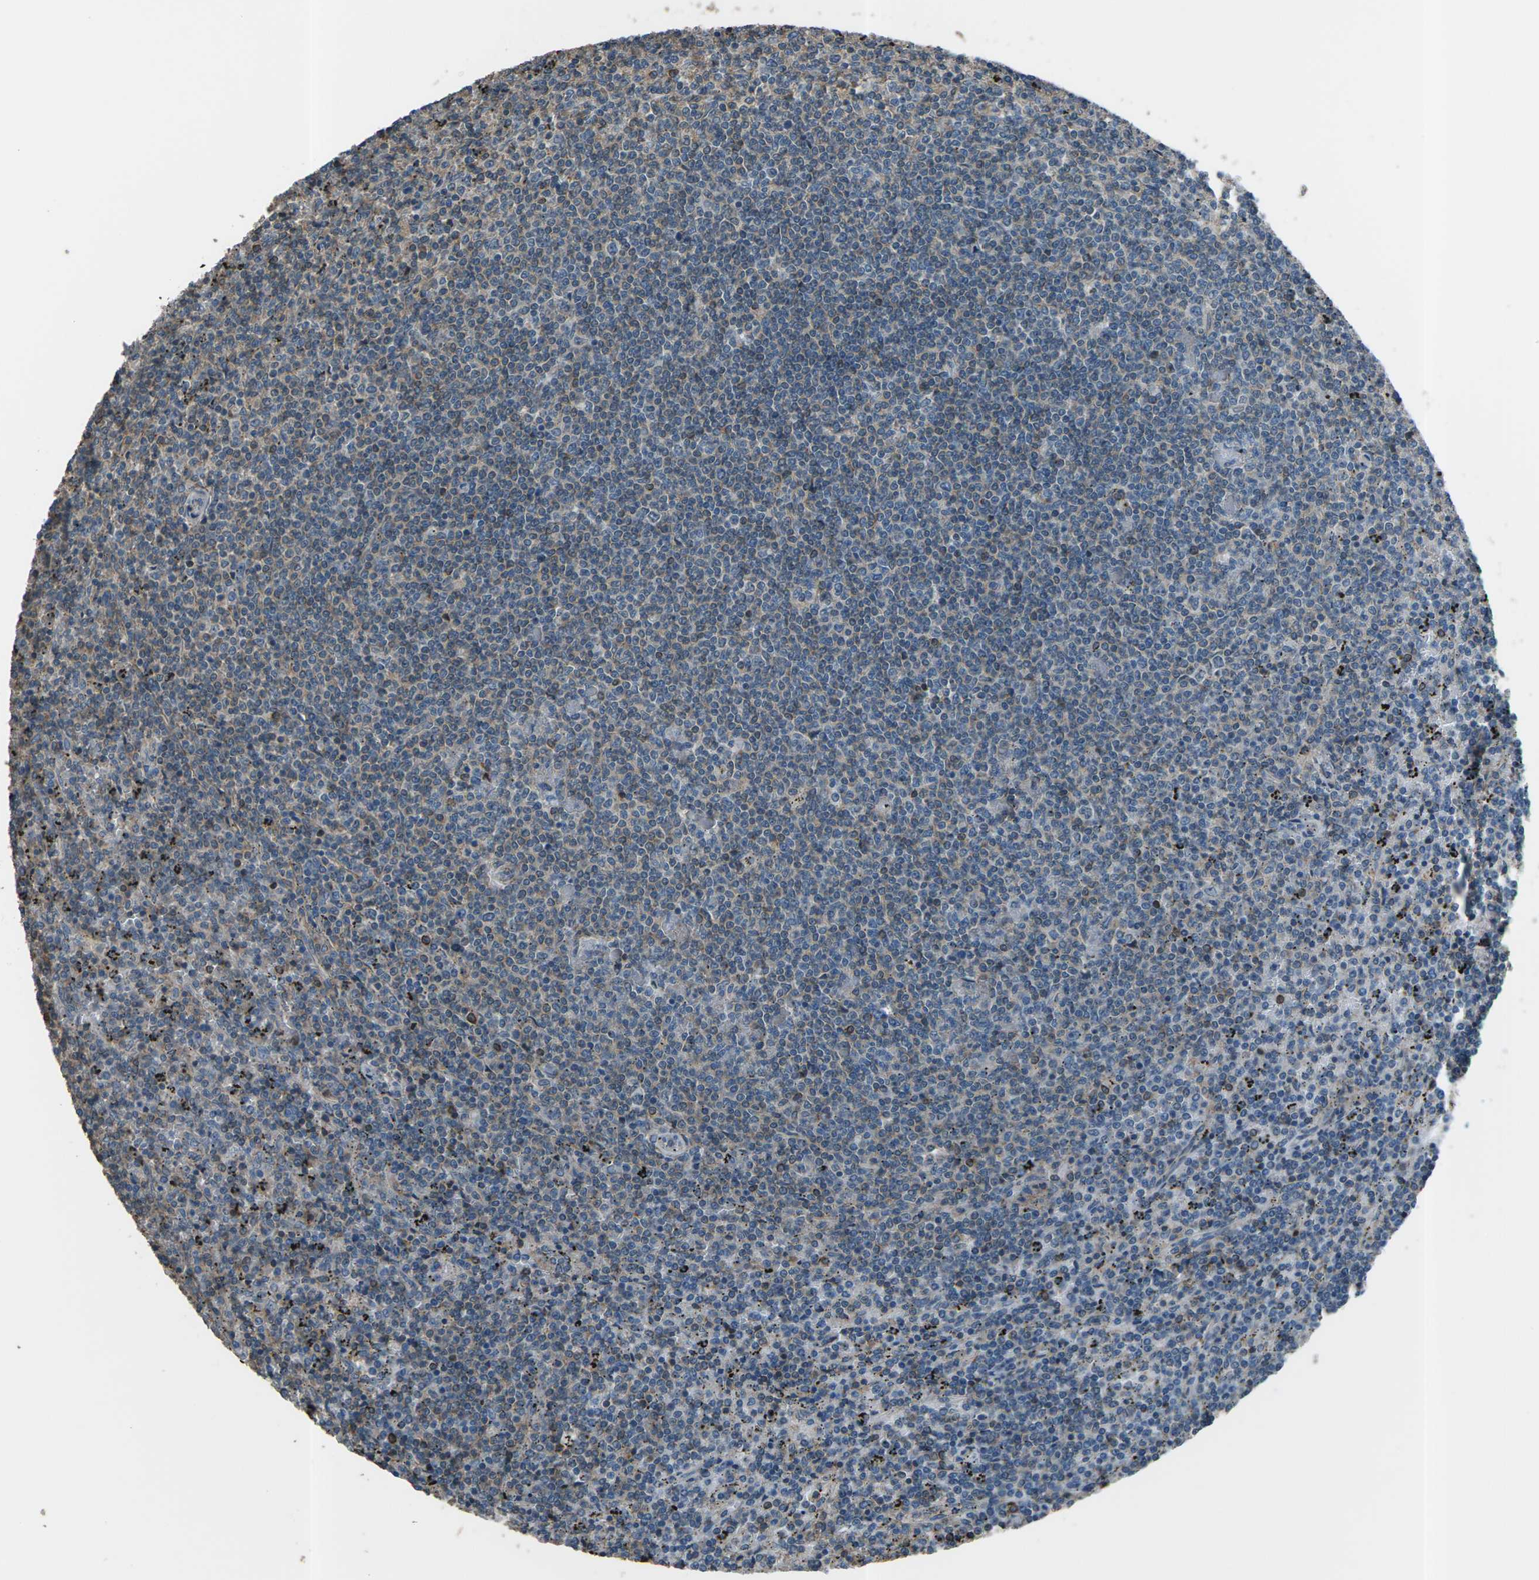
{"staining": {"intensity": "weak", "quantity": "25%-75%", "location": "cytoplasmic/membranous"}, "tissue": "lymphoma", "cell_type": "Tumor cells", "image_type": "cancer", "snomed": [{"axis": "morphology", "description": "Malignant lymphoma, non-Hodgkin's type, Low grade"}, {"axis": "topography", "description": "Spleen"}], "caption": "Immunohistochemical staining of malignant lymphoma, non-Hodgkin's type (low-grade) demonstrates low levels of weak cytoplasmic/membranous expression in approximately 25%-75% of tumor cells. Using DAB (brown) and hematoxylin (blue) stains, captured at high magnification using brightfield microscopy.", "gene": "CMTM4", "patient": {"sex": "female", "age": 50}}